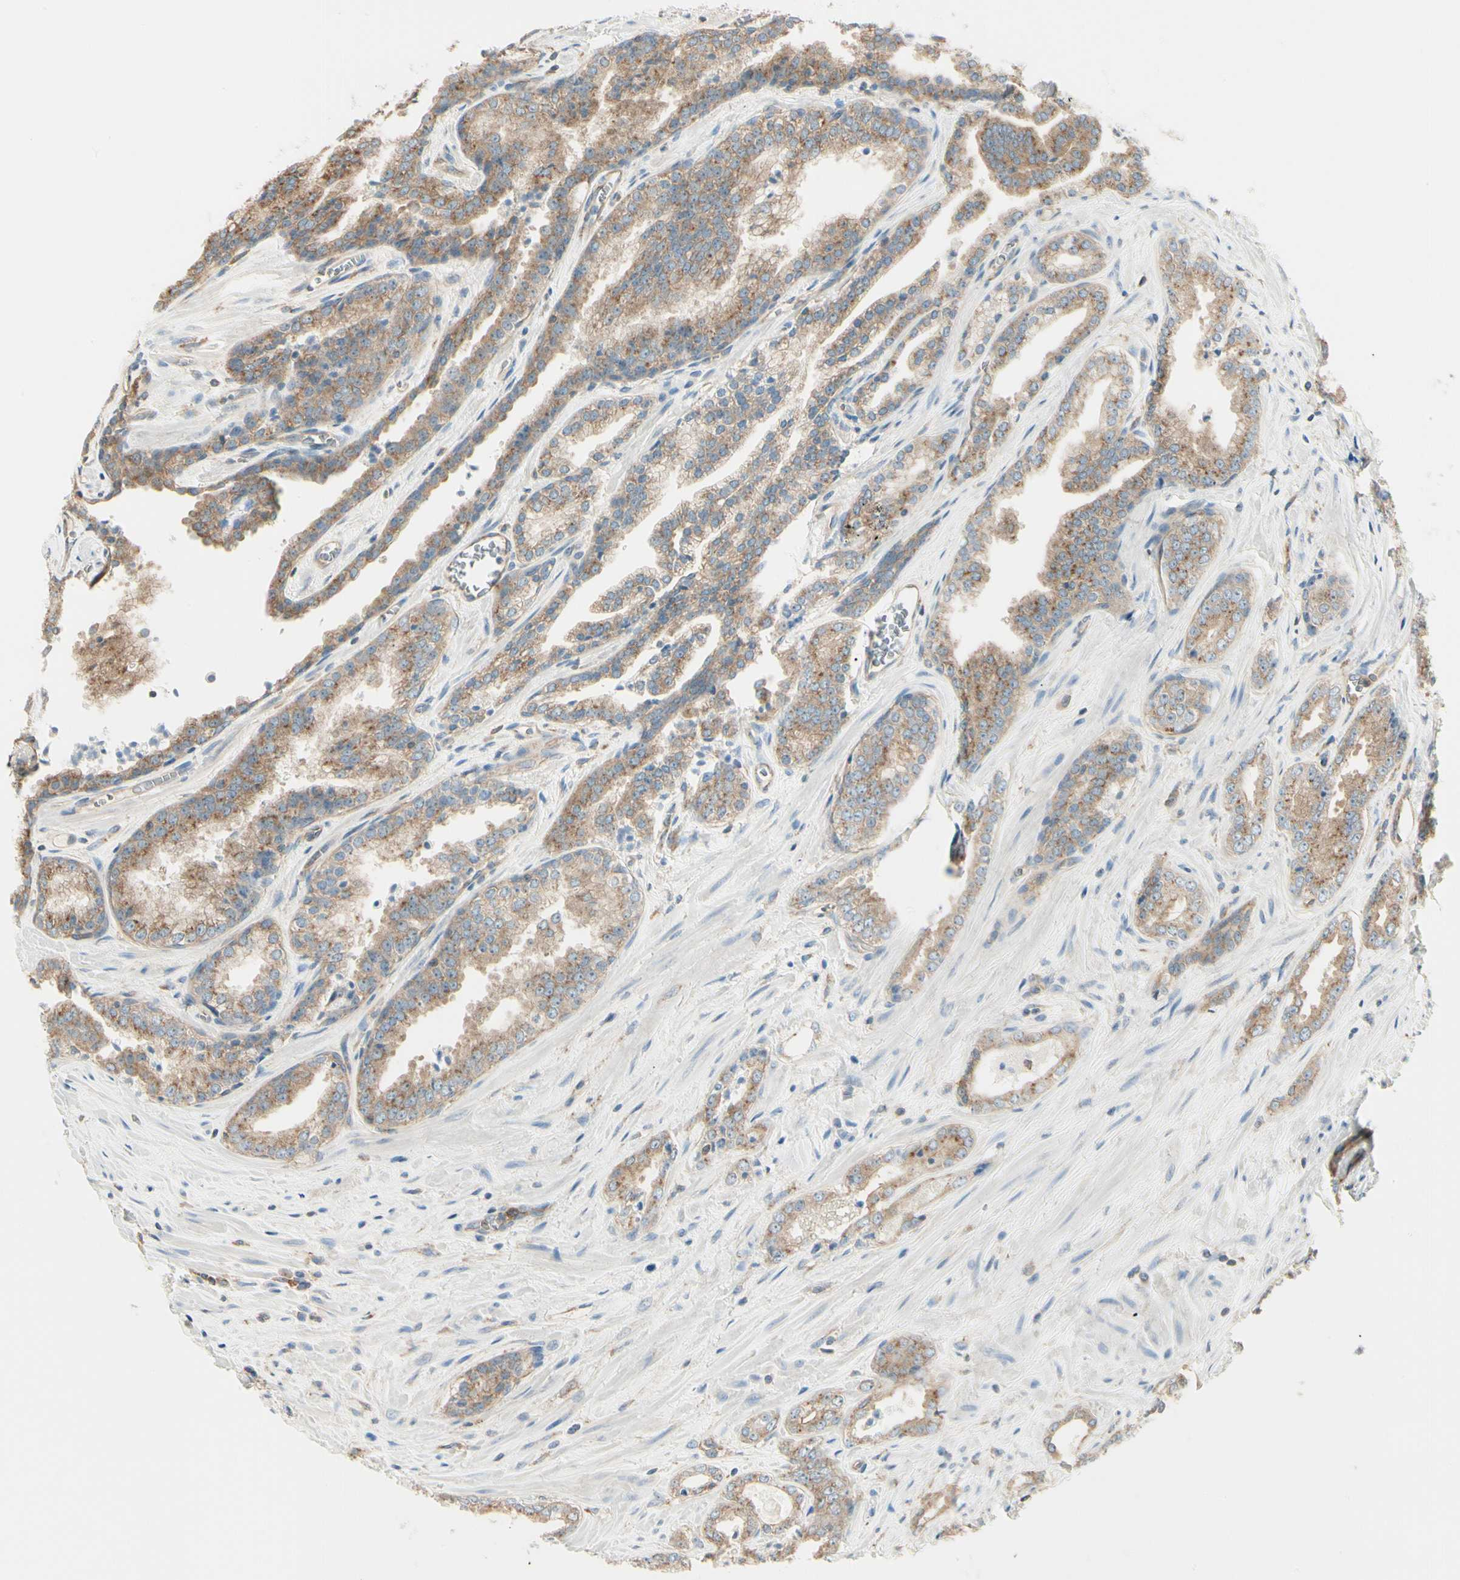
{"staining": {"intensity": "moderate", "quantity": ">75%", "location": "cytoplasmic/membranous"}, "tissue": "prostate cancer", "cell_type": "Tumor cells", "image_type": "cancer", "snomed": [{"axis": "morphology", "description": "Adenocarcinoma, Low grade"}, {"axis": "topography", "description": "Prostate"}], "caption": "Brown immunohistochemical staining in human low-grade adenocarcinoma (prostate) exhibits moderate cytoplasmic/membranous staining in approximately >75% of tumor cells. The protein is shown in brown color, while the nuclei are stained blue.", "gene": "AGFG1", "patient": {"sex": "male", "age": 60}}